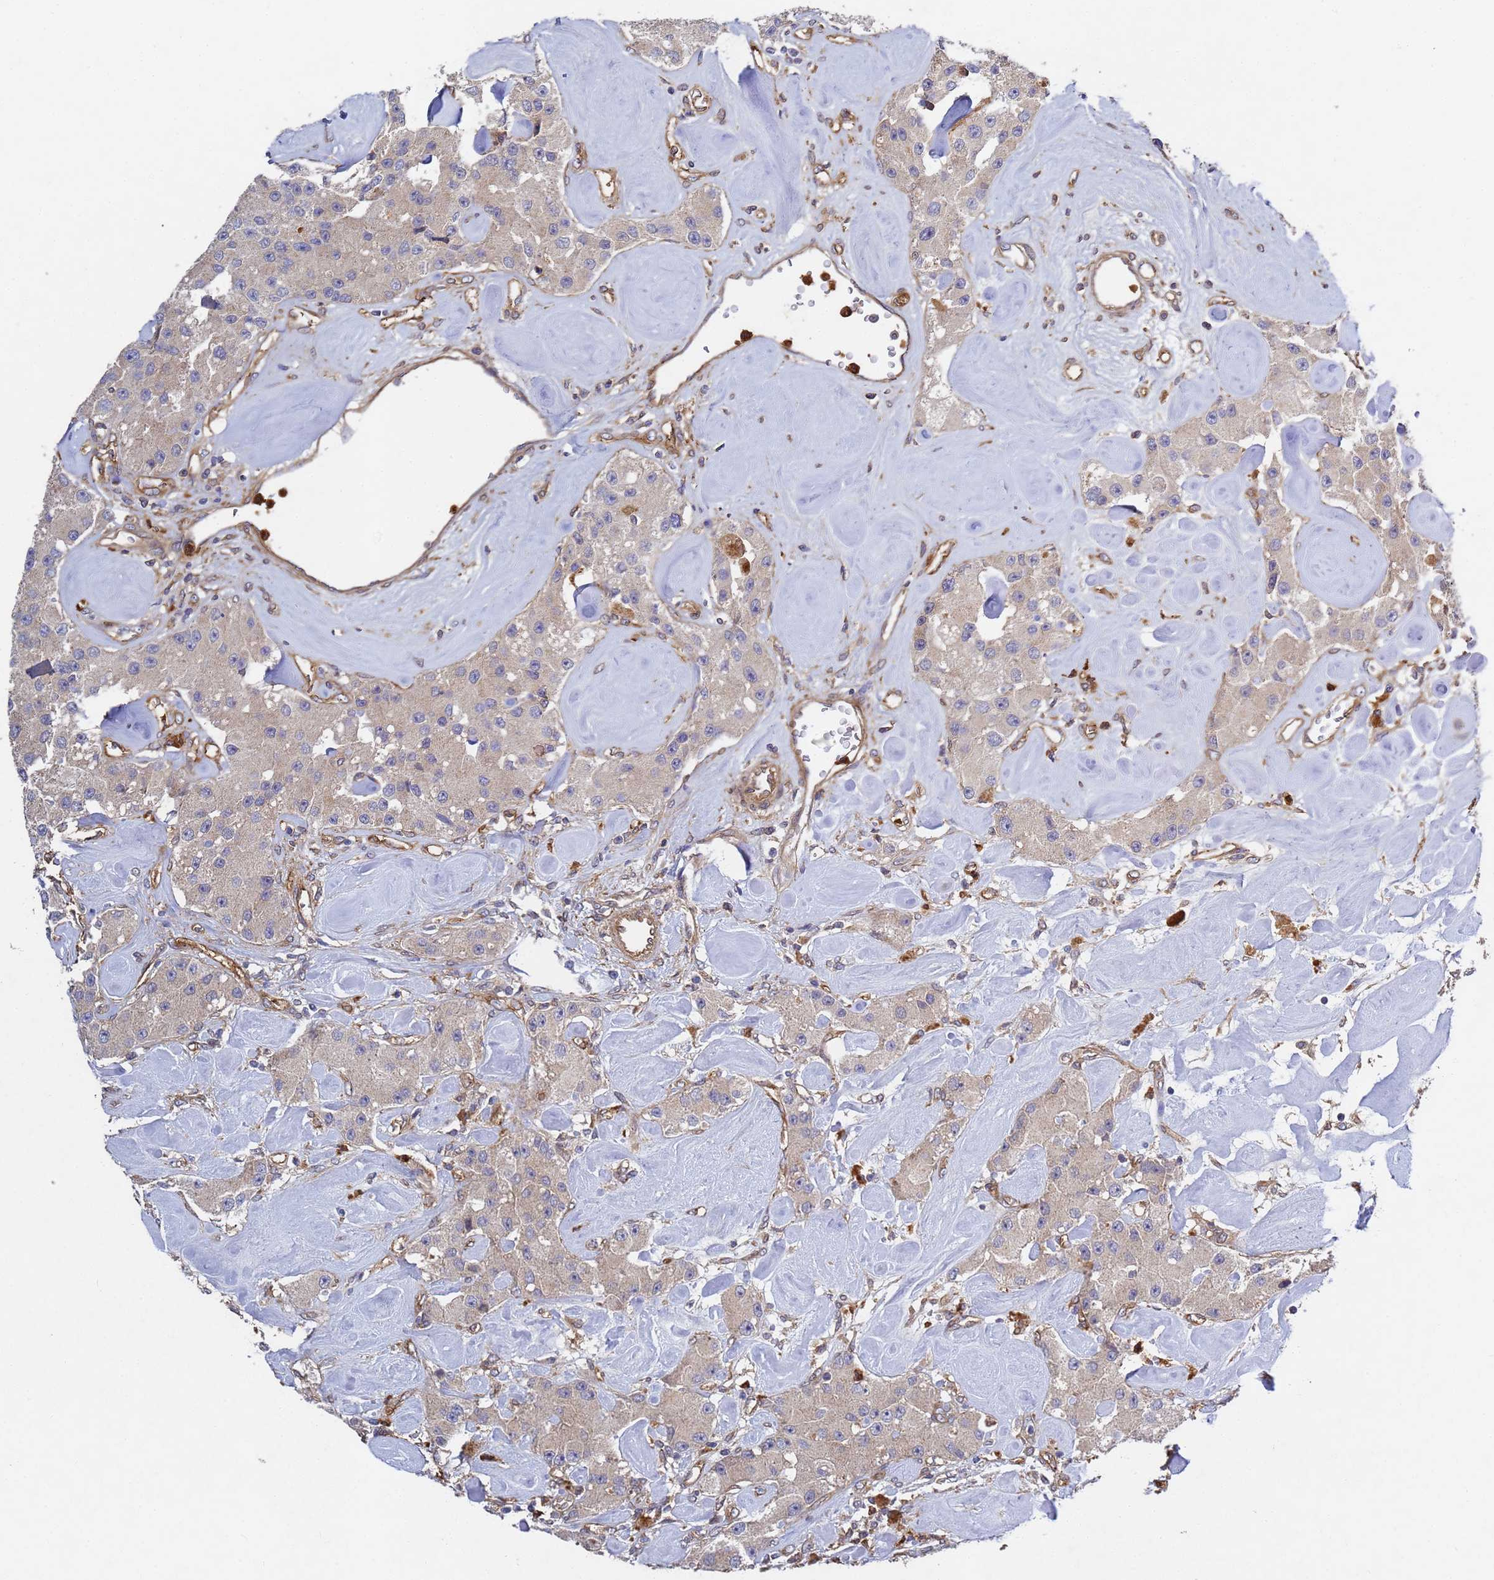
{"staining": {"intensity": "weak", "quantity": "<25%", "location": "cytoplasmic/membranous"}, "tissue": "carcinoid", "cell_type": "Tumor cells", "image_type": "cancer", "snomed": [{"axis": "morphology", "description": "Carcinoid, malignant, NOS"}, {"axis": "topography", "description": "Pancreas"}], "caption": "IHC histopathology image of carcinoid (malignant) stained for a protein (brown), which displays no expression in tumor cells. (Immunohistochemistry (ihc), brightfield microscopy, high magnification).", "gene": "C8orf34", "patient": {"sex": "male", "age": 41}}